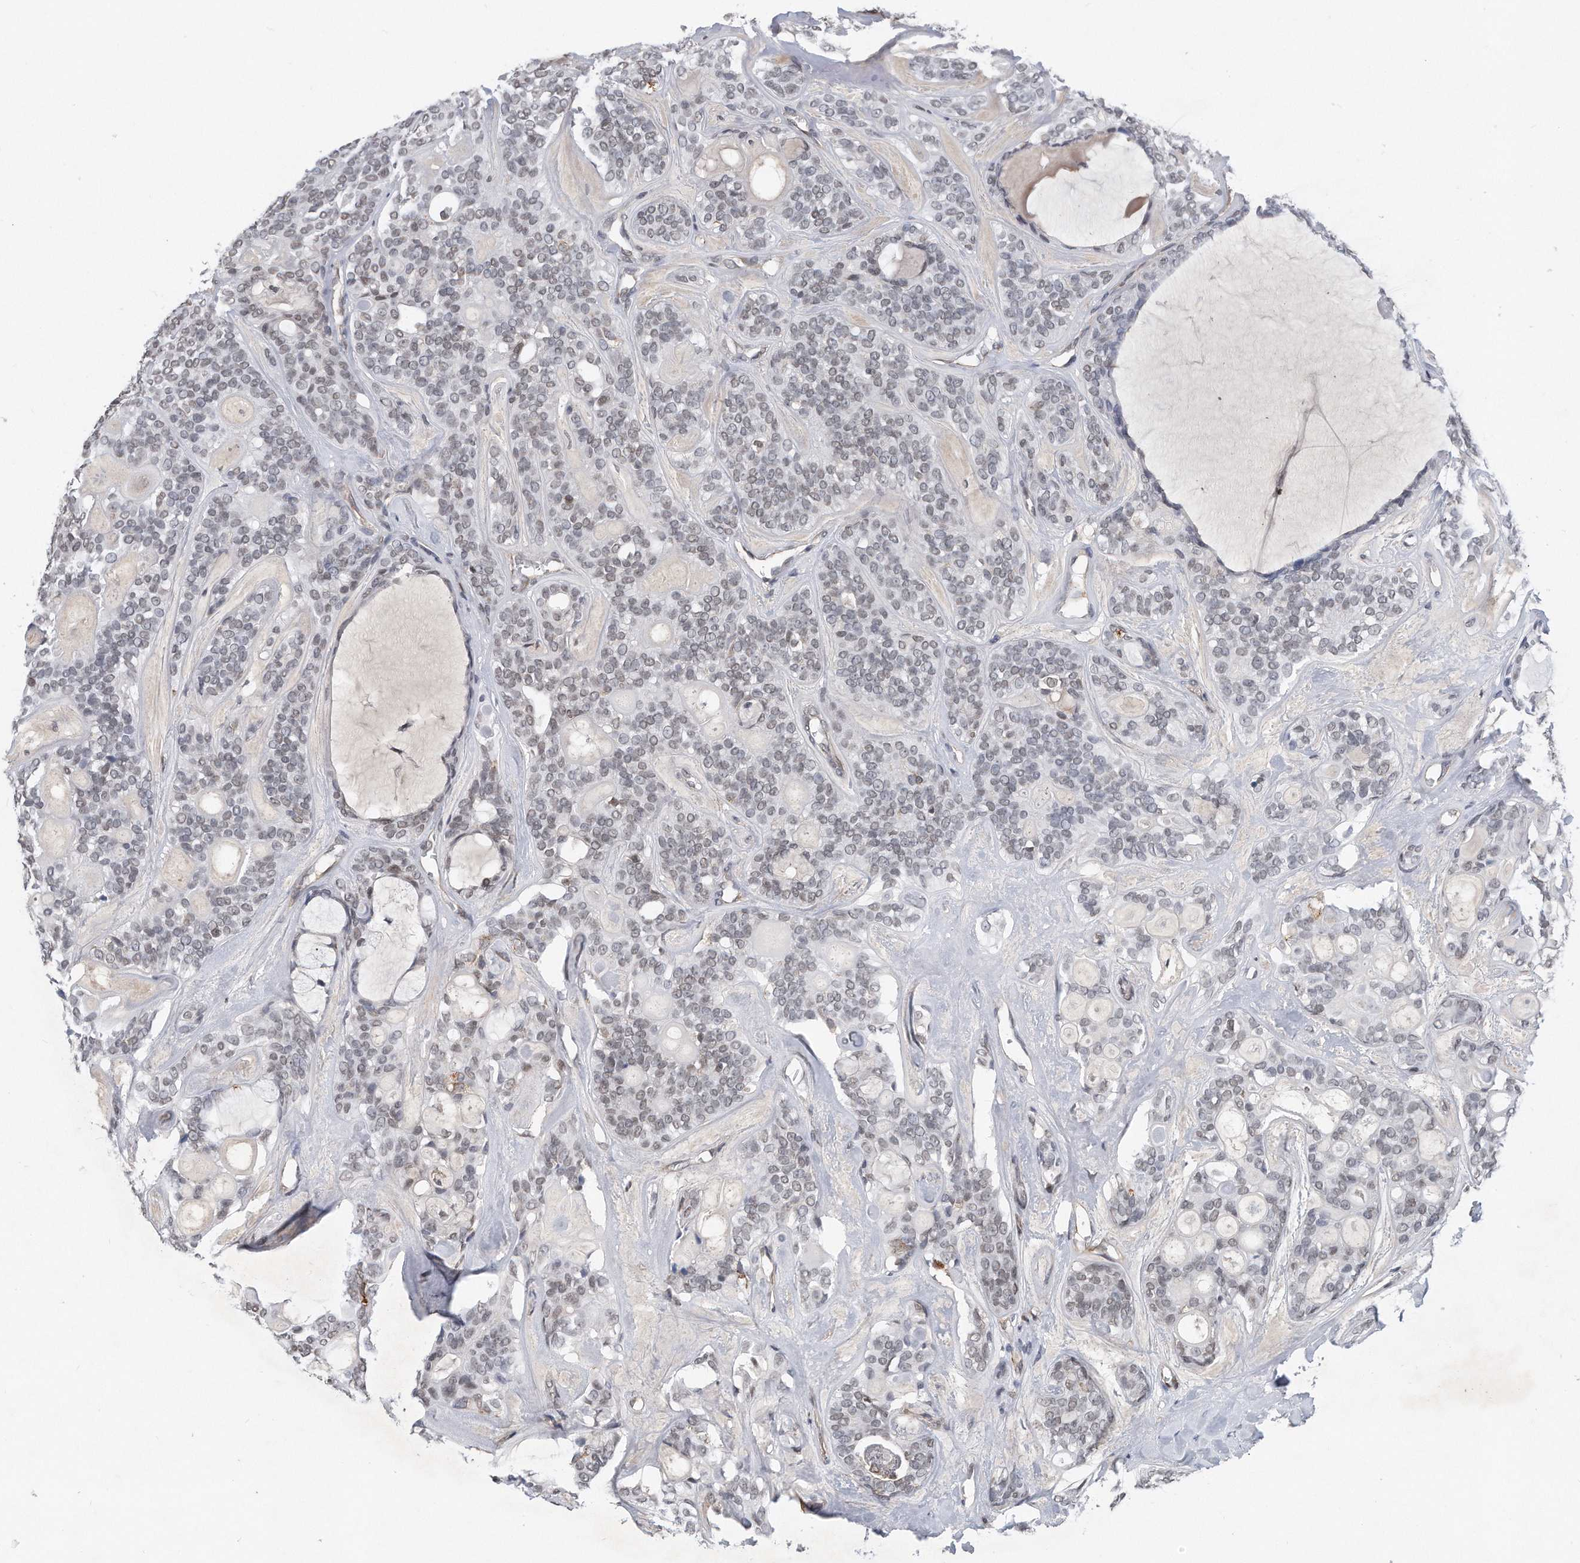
{"staining": {"intensity": "weak", "quantity": "<25%", "location": "nuclear"}, "tissue": "head and neck cancer", "cell_type": "Tumor cells", "image_type": "cancer", "snomed": [{"axis": "morphology", "description": "Adenocarcinoma, NOS"}, {"axis": "topography", "description": "Head-Neck"}], "caption": "This is an immunohistochemistry (IHC) image of human head and neck adenocarcinoma. There is no staining in tumor cells.", "gene": "TP53INP1", "patient": {"sex": "male", "age": 66}}